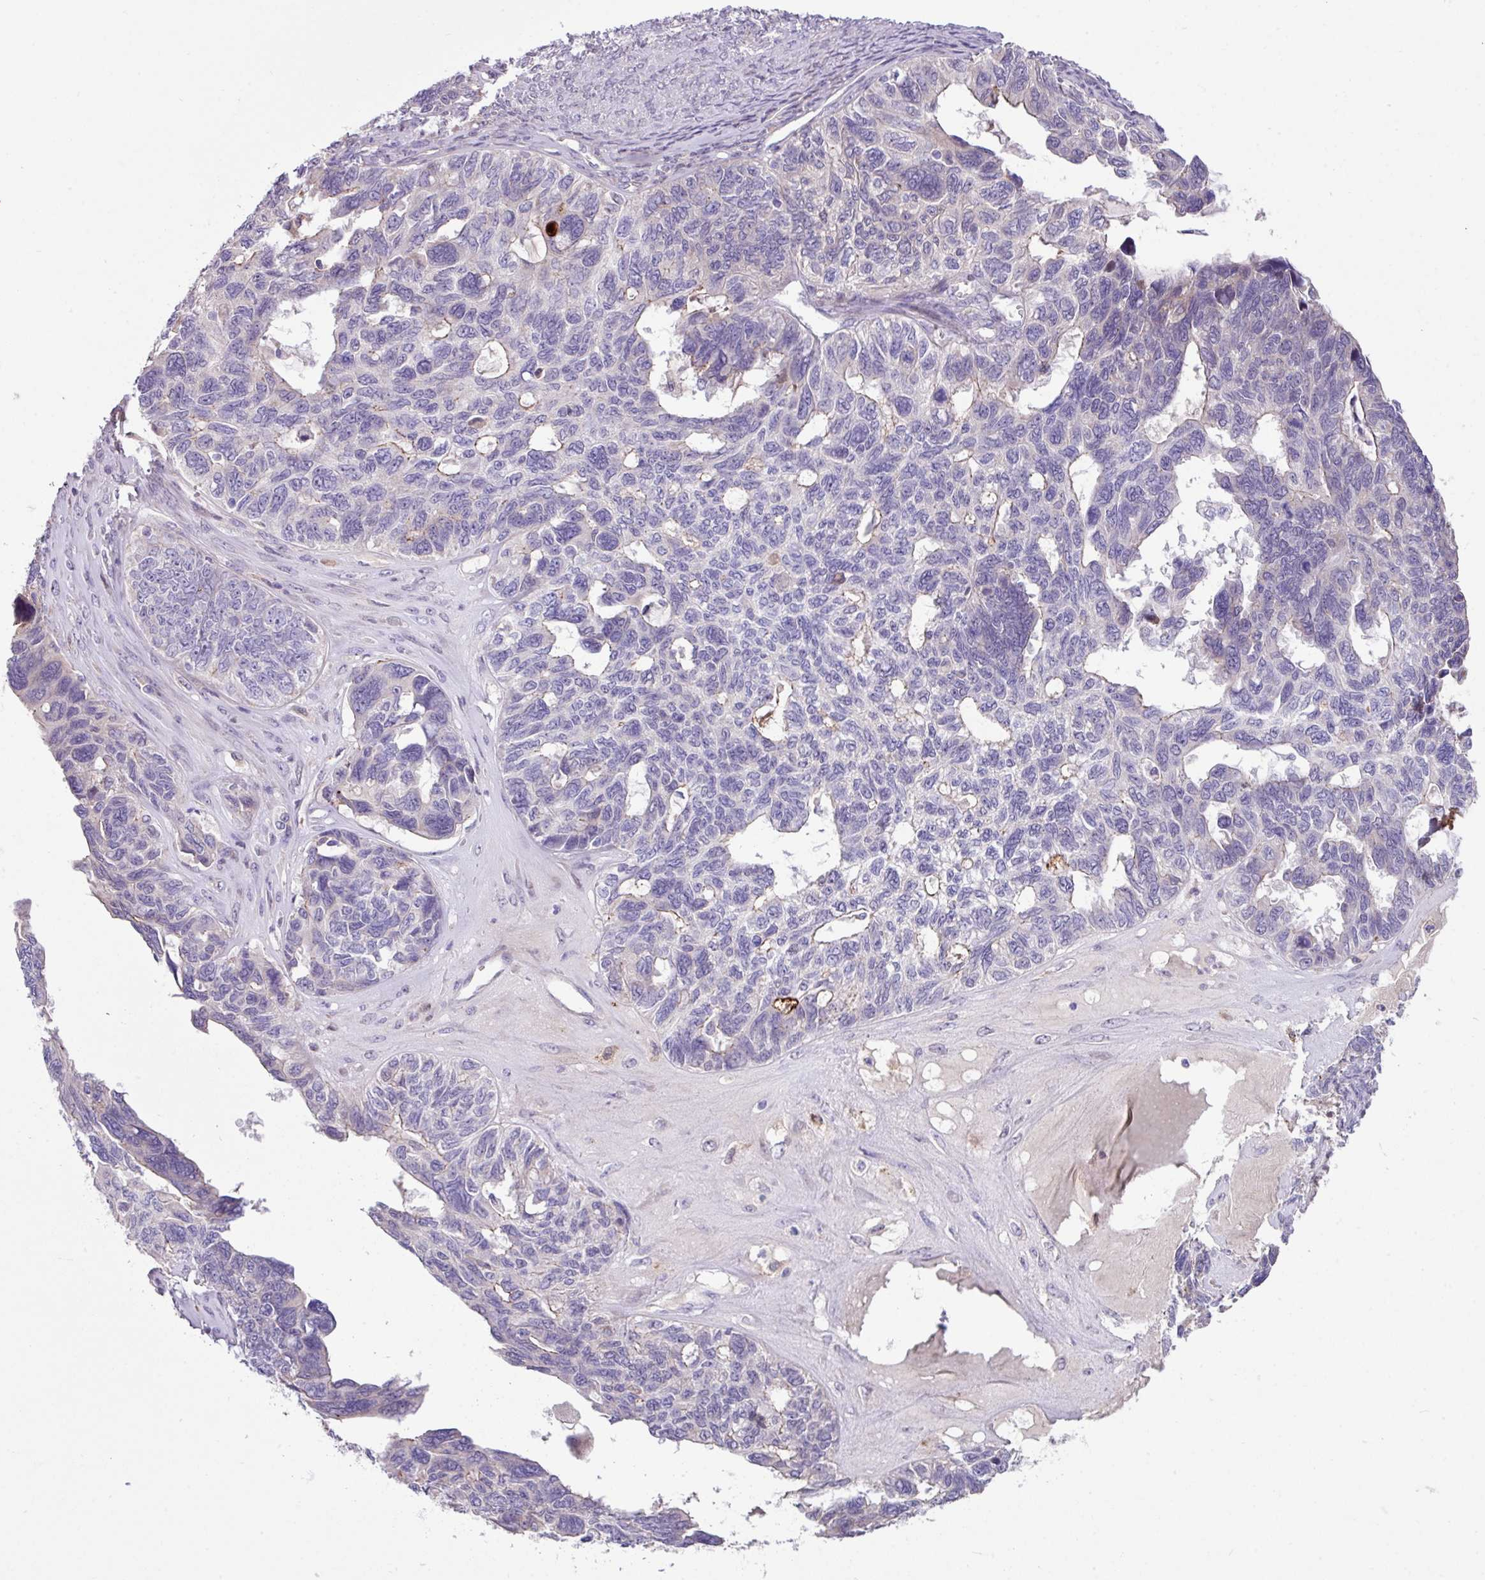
{"staining": {"intensity": "moderate", "quantity": "<25%", "location": "cytoplasmic/membranous"}, "tissue": "ovarian cancer", "cell_type": "Tumor cells", "image_type": "cancer", "snomed": [{"axis": "morphology", "description": "Cystadenocarcinoma, serous, NOS"}, {"axis": "topography", "description": "Ovary"}], "caption": "This is an image of immunohistochemistry (IHC) staining of ovarian cancer, which shows moderate positivity in the cytoplasmic/membranous of tumor cells.", "gene": "IQCJ", "patient": {"sex": "female", "age": 79}}